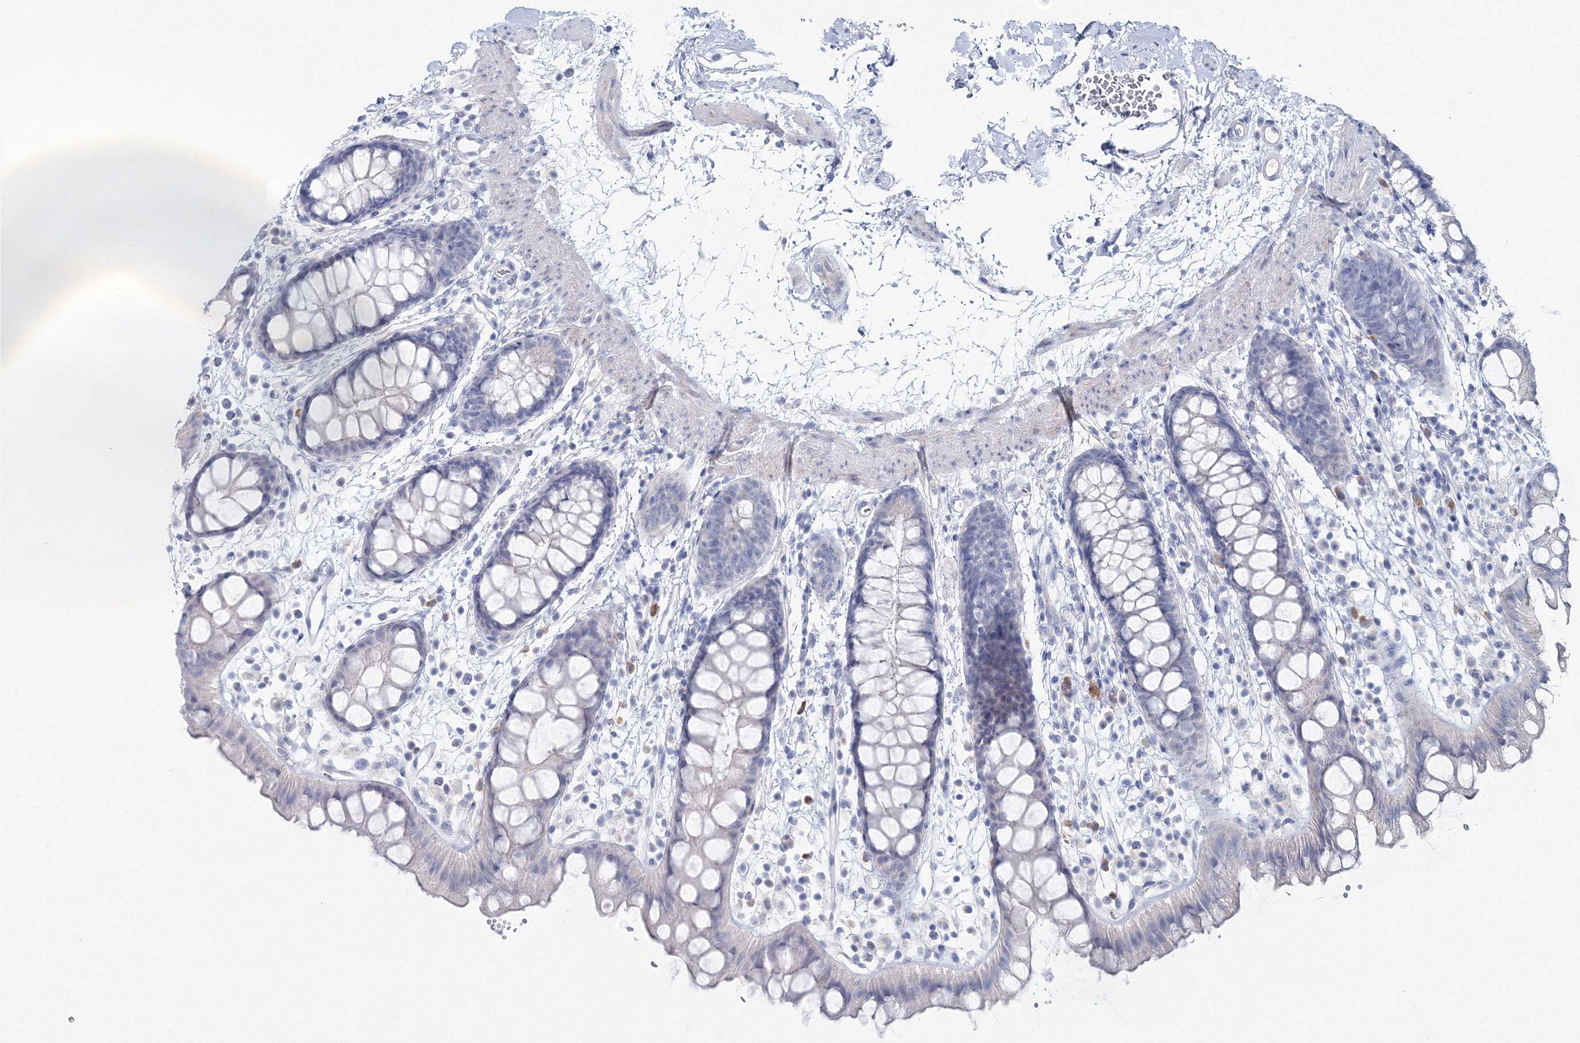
{"staining": {"intensity": "negative", "quantity": "none", "location": "none"}, "tissue": "rectum", "cell_type": "Glandular cells", "image_type": "normal", "snomed": [{"axis": "morphology", "description": "Normal tissue, NOS"}, {"axis": "topography", "description": "Rectum"}], "caption": "IHC micrograph of unremarkable human rectum stained for a protein (brown), which reveals no staining in glandular cells.", "gene": "GCKR", "patient": {"sex": "female", "age": 65}}